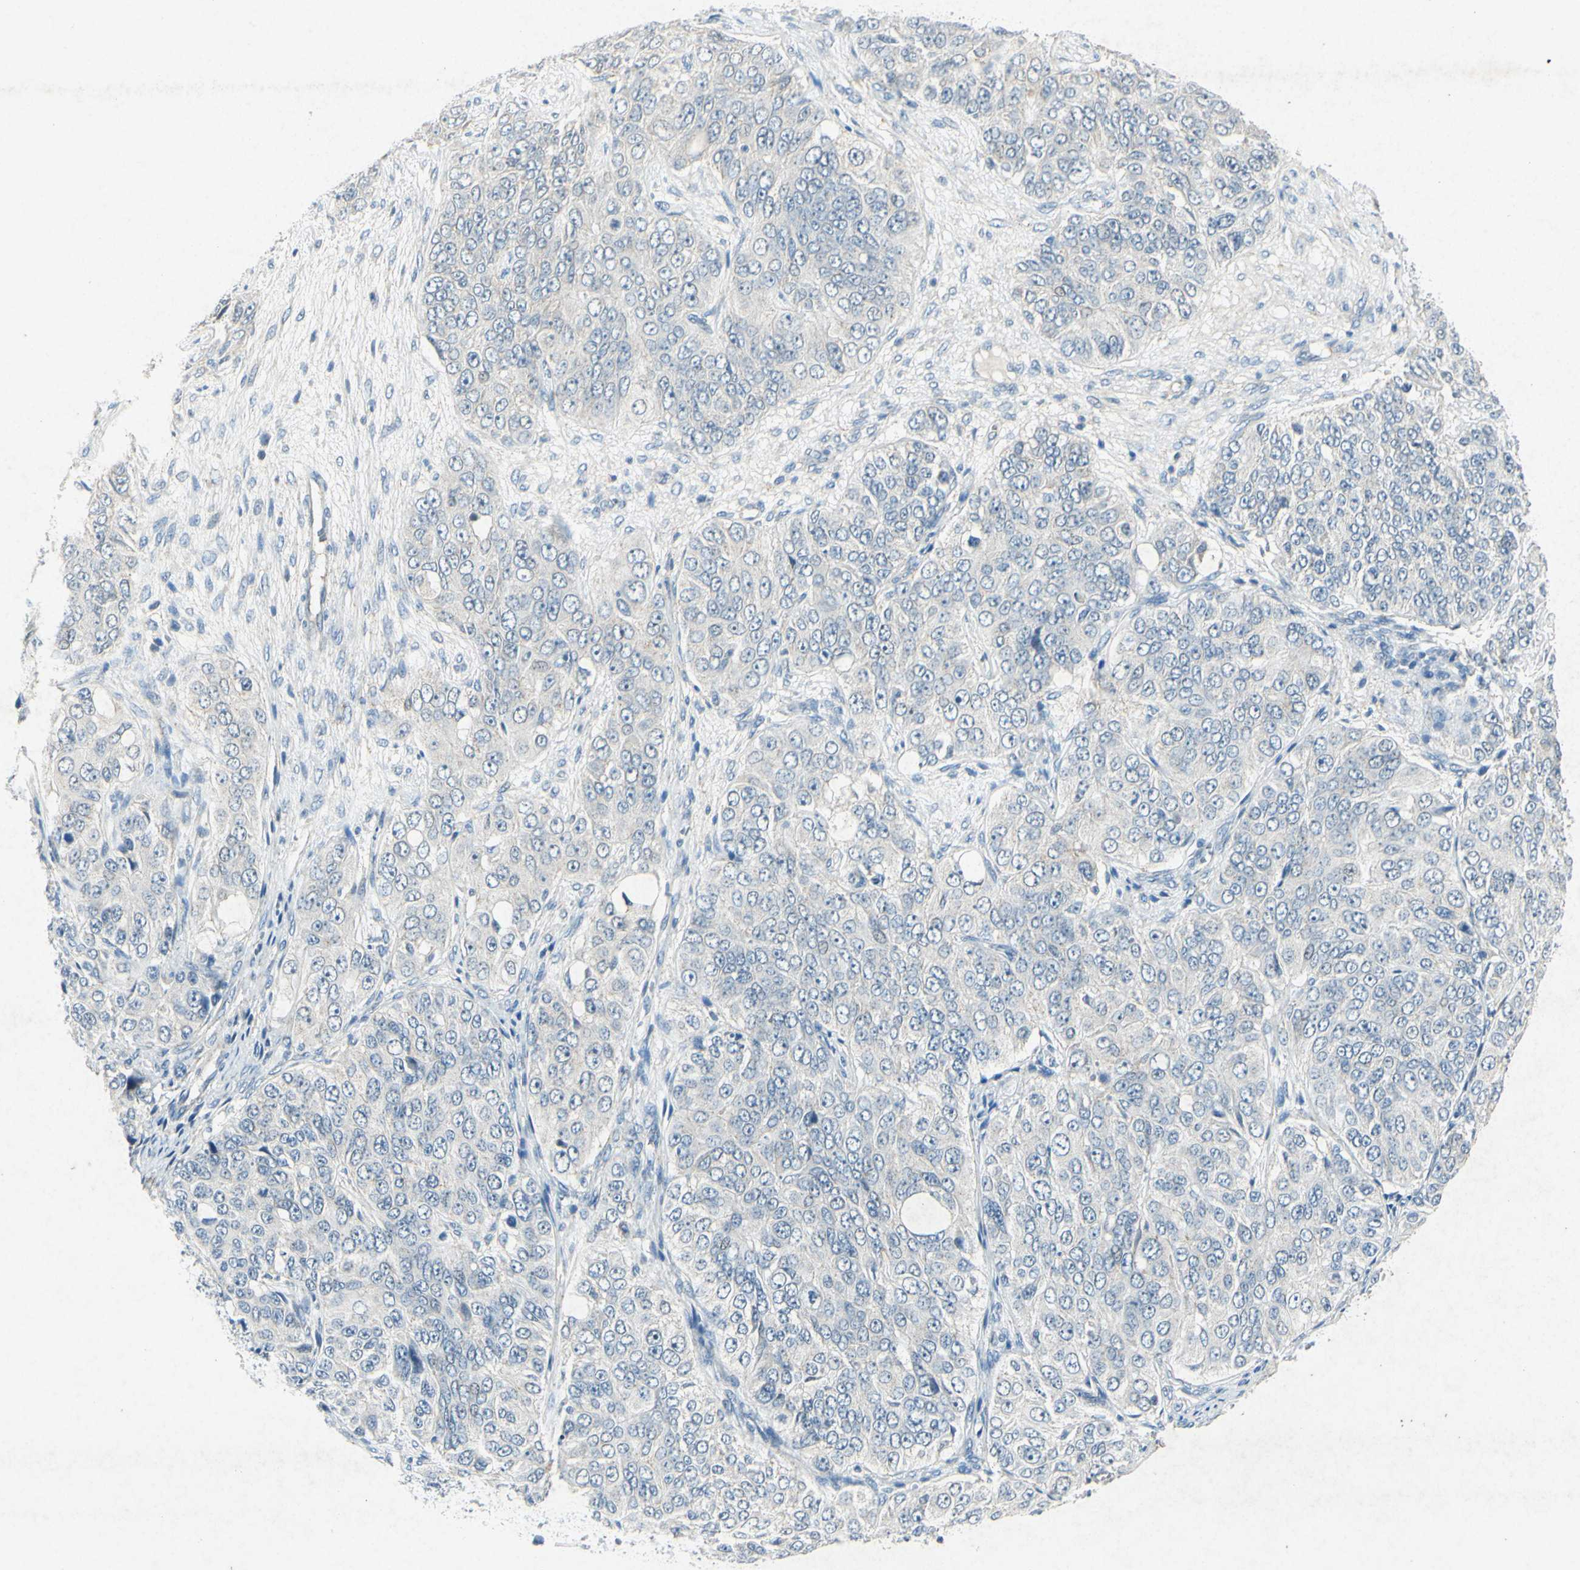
{"staining": {"intensity": "negative", "quantity": "none", "location": "none"}, "tissue": "ovarian cancer", "cell_type": "Tumor cells", "image_type": "cancer", "snomed": [{"axis": "morphology", "description": "Carcinoma, endometroid"}, {"axis": "topography", "description": "Ovary"}], "caption": "Immunohistochemistry of ovarian cancer (endometroid carcinoma) shows no staining in tumor cells.", "gene": "SNAP91", "patient": {"sex": "female", "age": 51}}